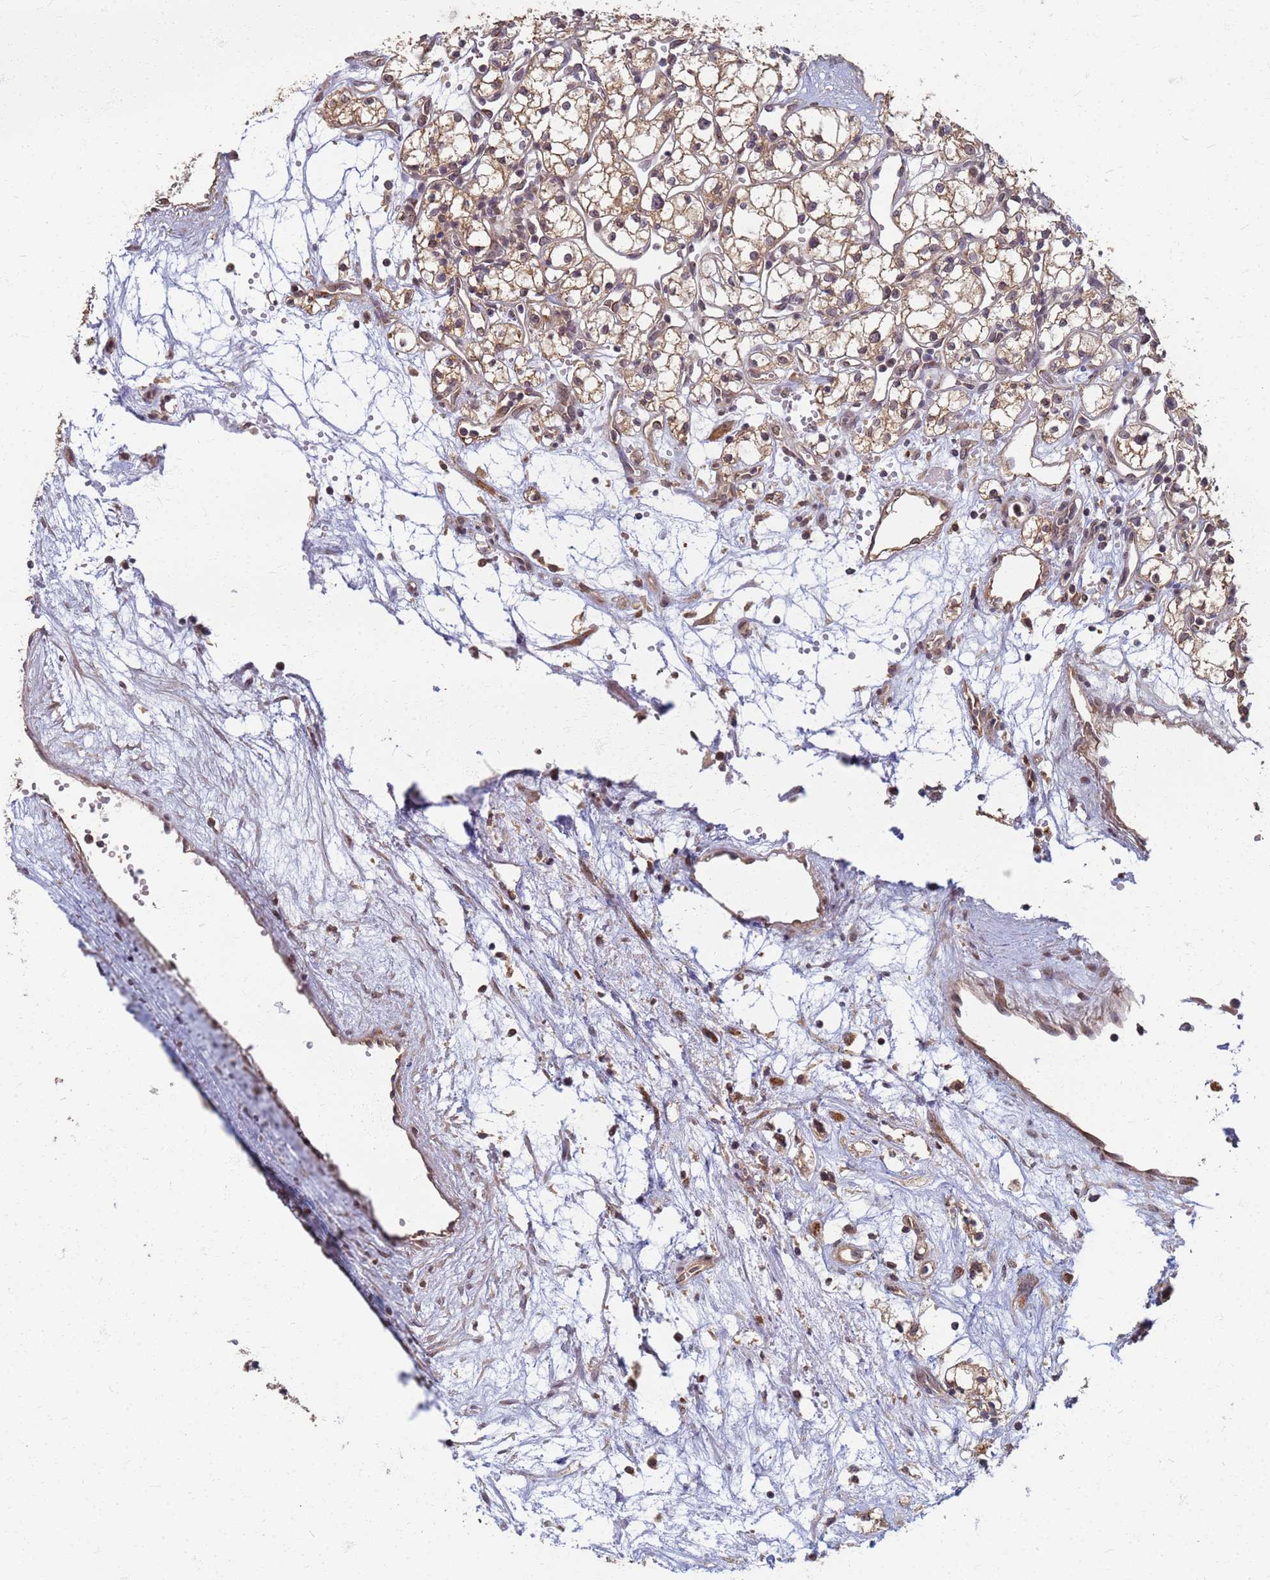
{"staining": {"intensity": "moderate", "quantity": ">75%", "location": "cytoplasmic/membranous"}, "tissue": "renal cancer", "cell_type": "Tumor cells", "image_type": "cancer", "snomed": [{"axis": "morphology", "description": "Adenocarcinoma, NOS"}, {"axis": "topography", "description": "Kidney"}], "caption": "Immunohistochemistry (IHC) staining of renal cancer, which reveals medium levels of moderate cytoplasmic/membranous staining in approximately >75% of tumor cells indicating moderate cytoplasmic/membranous protein expression. The staining was performed using DAB (brown) for protein detection and nuclei were counterstained in hematoxylin (blue).", "gene": "ITGB4", "patient": {"sex": "male", "age": 59}}